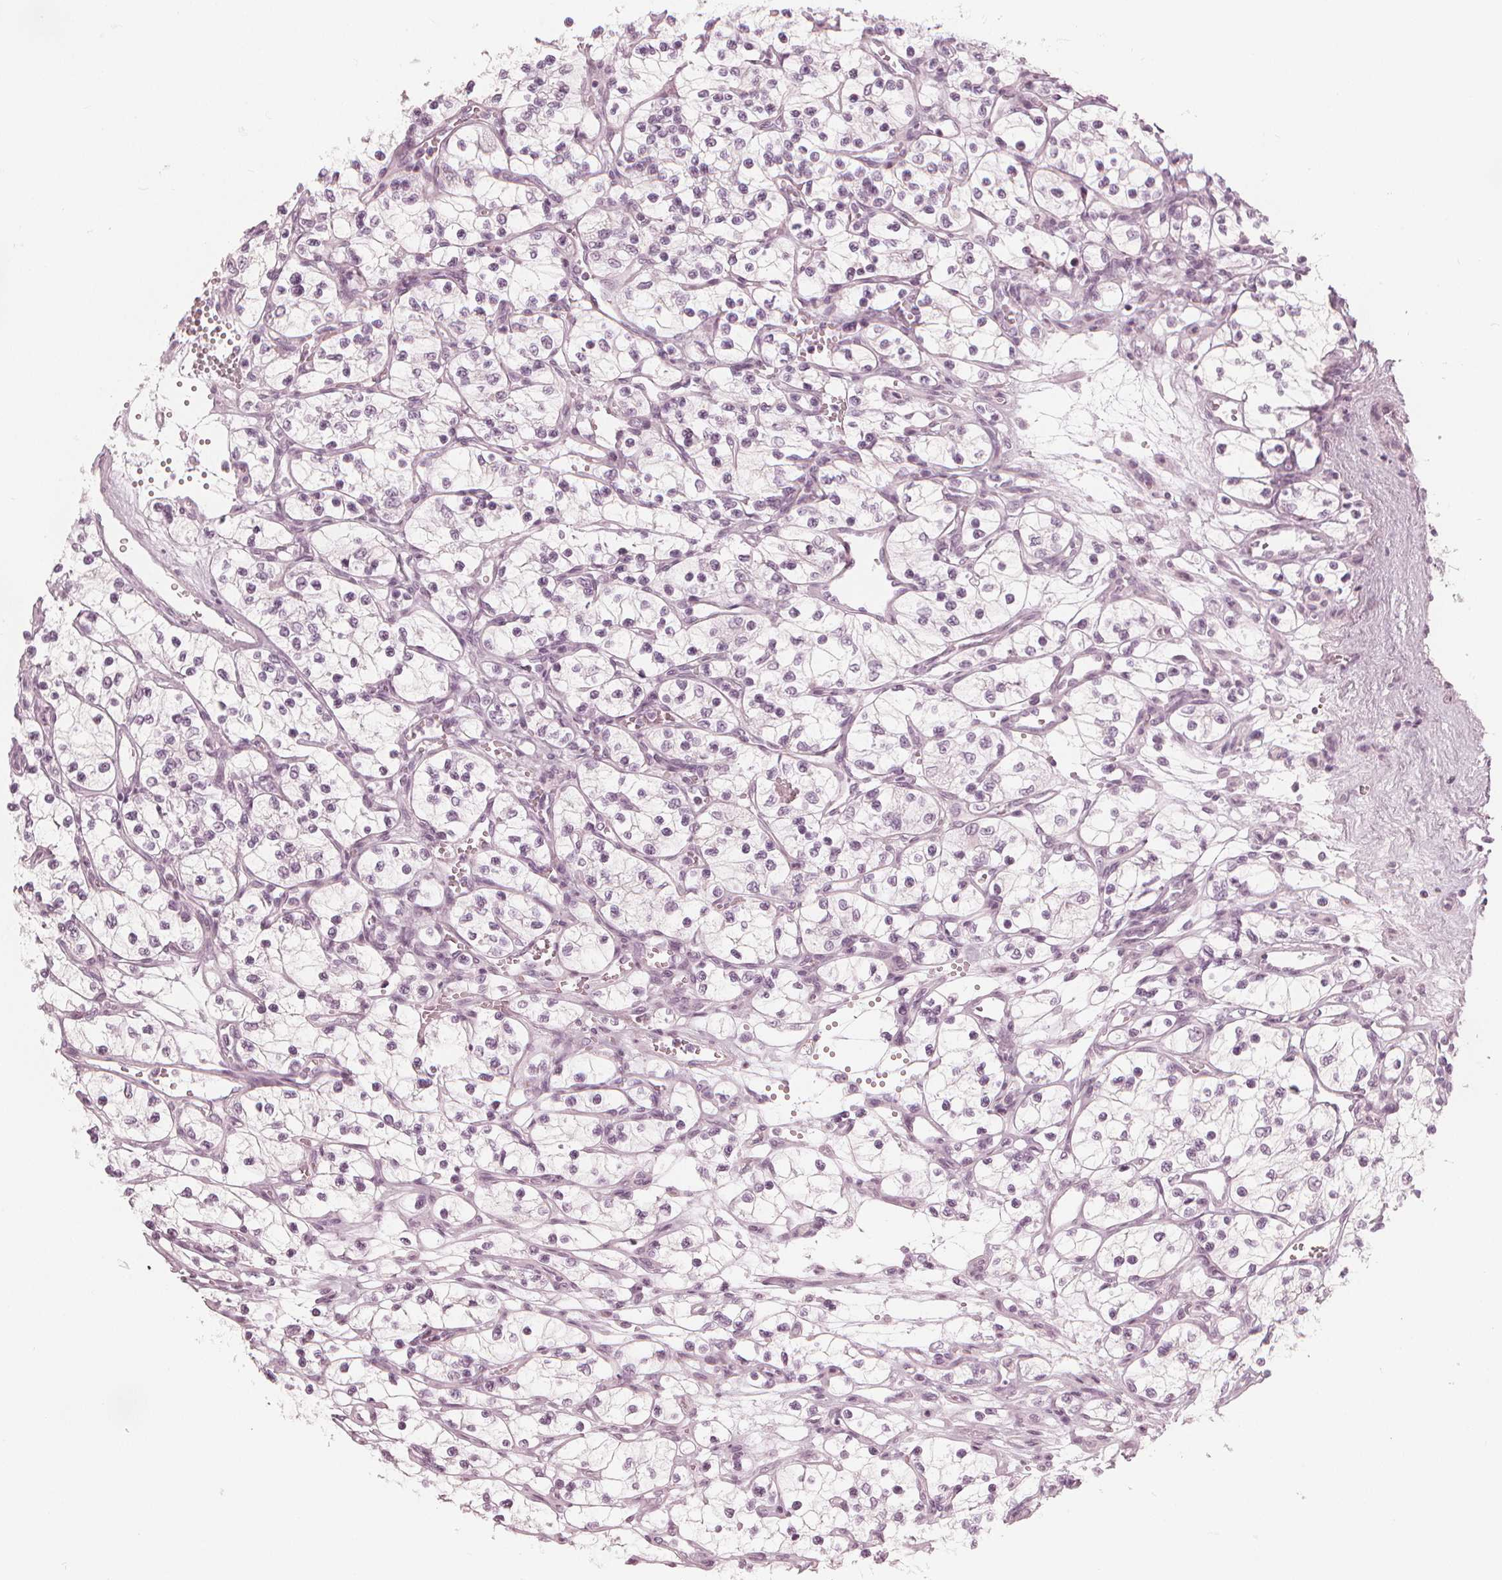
{"staining": {"intensity": "negative", "quantity": "none", "location": "none"}, "tissue": "renal cancer", "cell_type": "Tumor cells", "image_type": "cancer", "snomed": [{"axis": "morphology", "description": "Adenocarcinoma, NOS"}, {"axis": "topography", "description": "Kidney"}], "caption": "Immunohistochemistry histopathology image of neoplastic tissue: adenocarcinoma (renal) stained with DAB (3,3'-diaminobenzidine) reveals no significant protein staining in tumor cells.", "gene": "PAEP", "patient": {"sex": "female", "age": 69}}